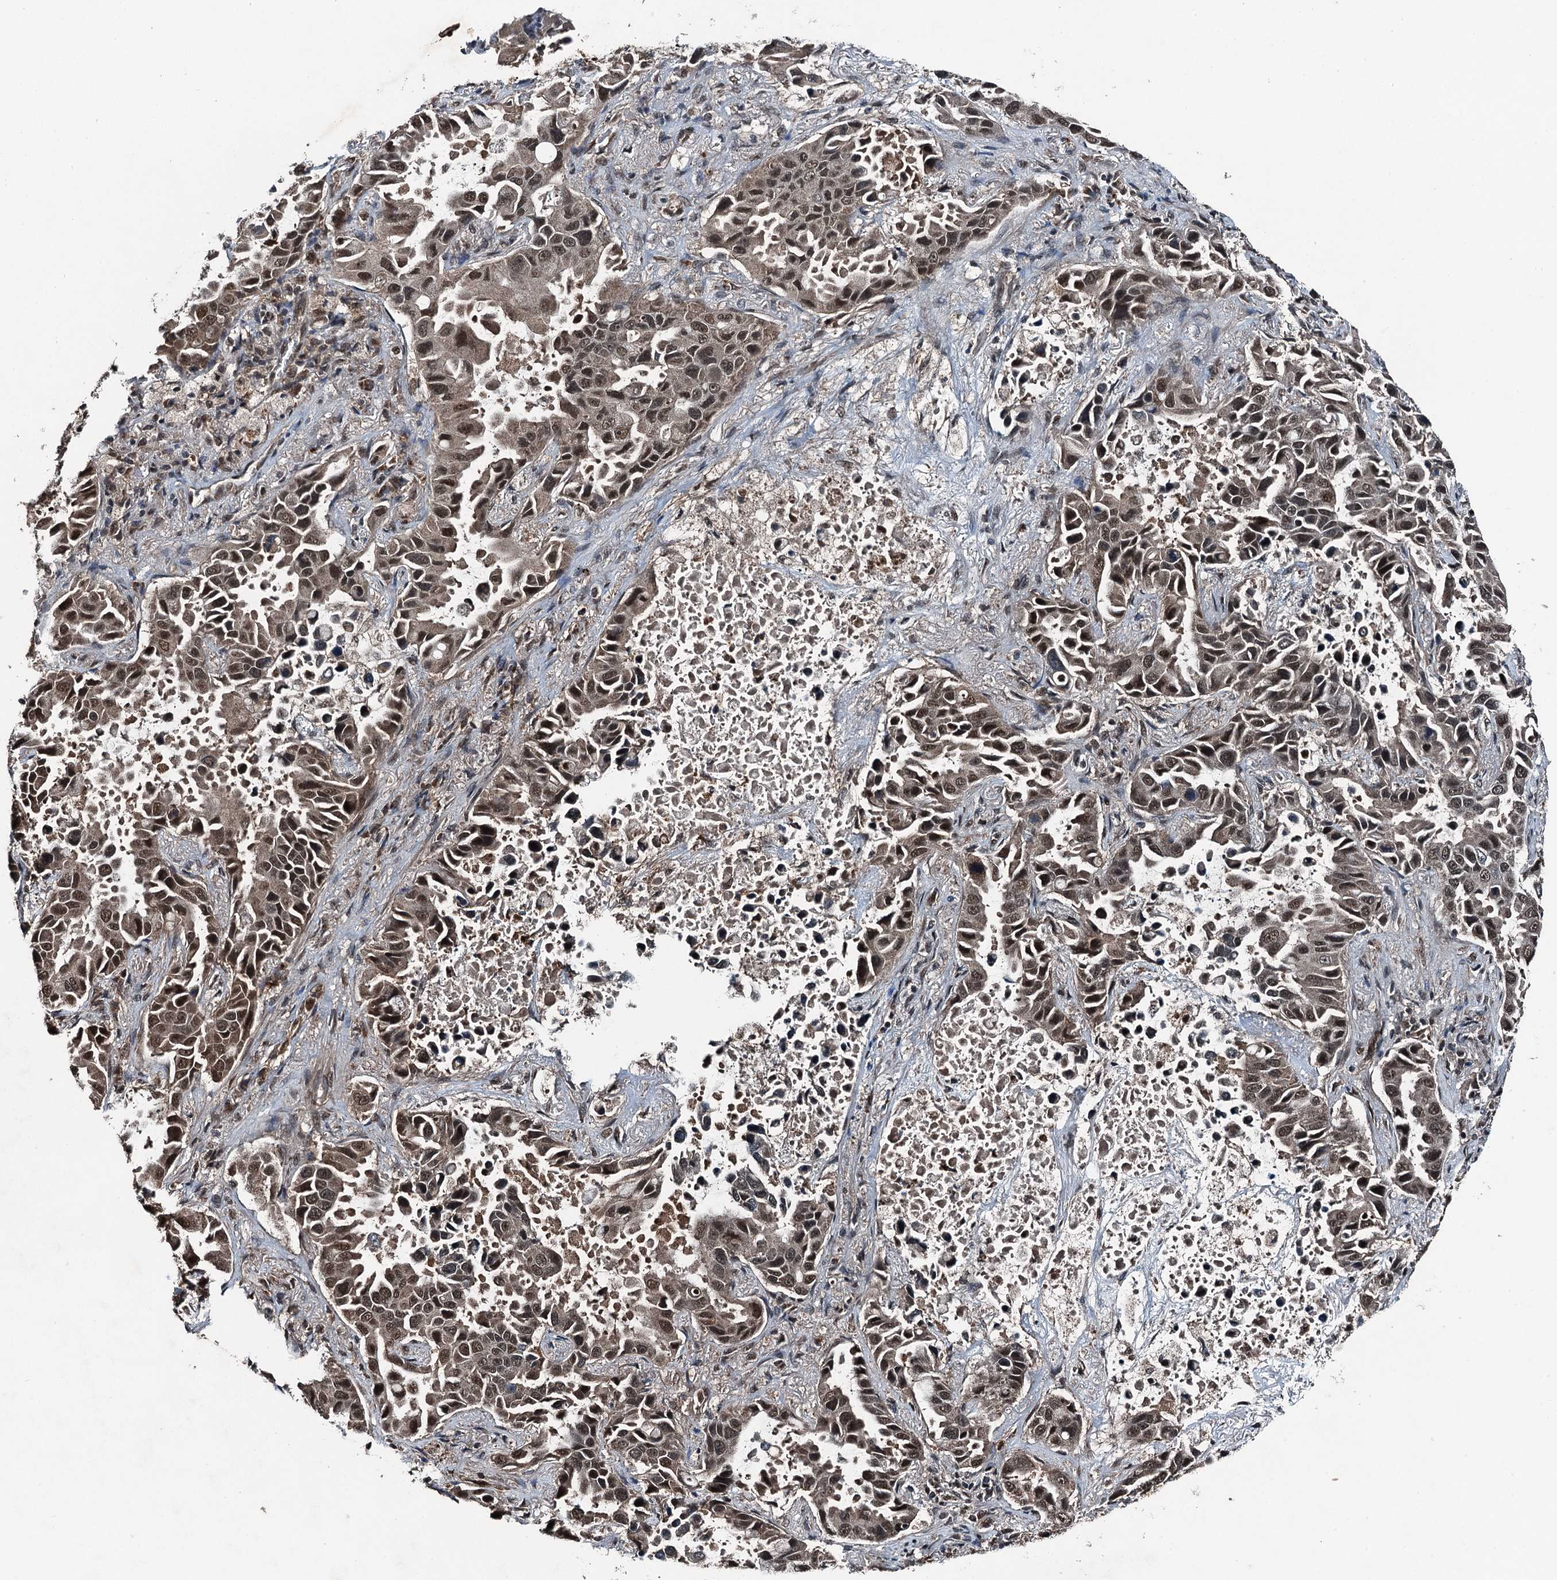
{"staining": {"intensity": "moderate", "quantity": ">75%", "location": "cytoplasmic/membranous,nuclear"}, "tissue": "lung cancer", "cell_type": "Tumor cells", "image_type": "cancer", "snomed": [{"axis": "morphology", "description": "Adenocarcinoma, NOS"}, {"axis": "topography", "description": "Lung"}], "caption": "A medium amount of moderate cytoplasmic/membranous and nuclear positivity is seen in about >75% of tumor cells in lung cancer (adenocarcinoma) tissue.", "gene": "UBXN6", "patient": {"sex": "male", "age": 64}}